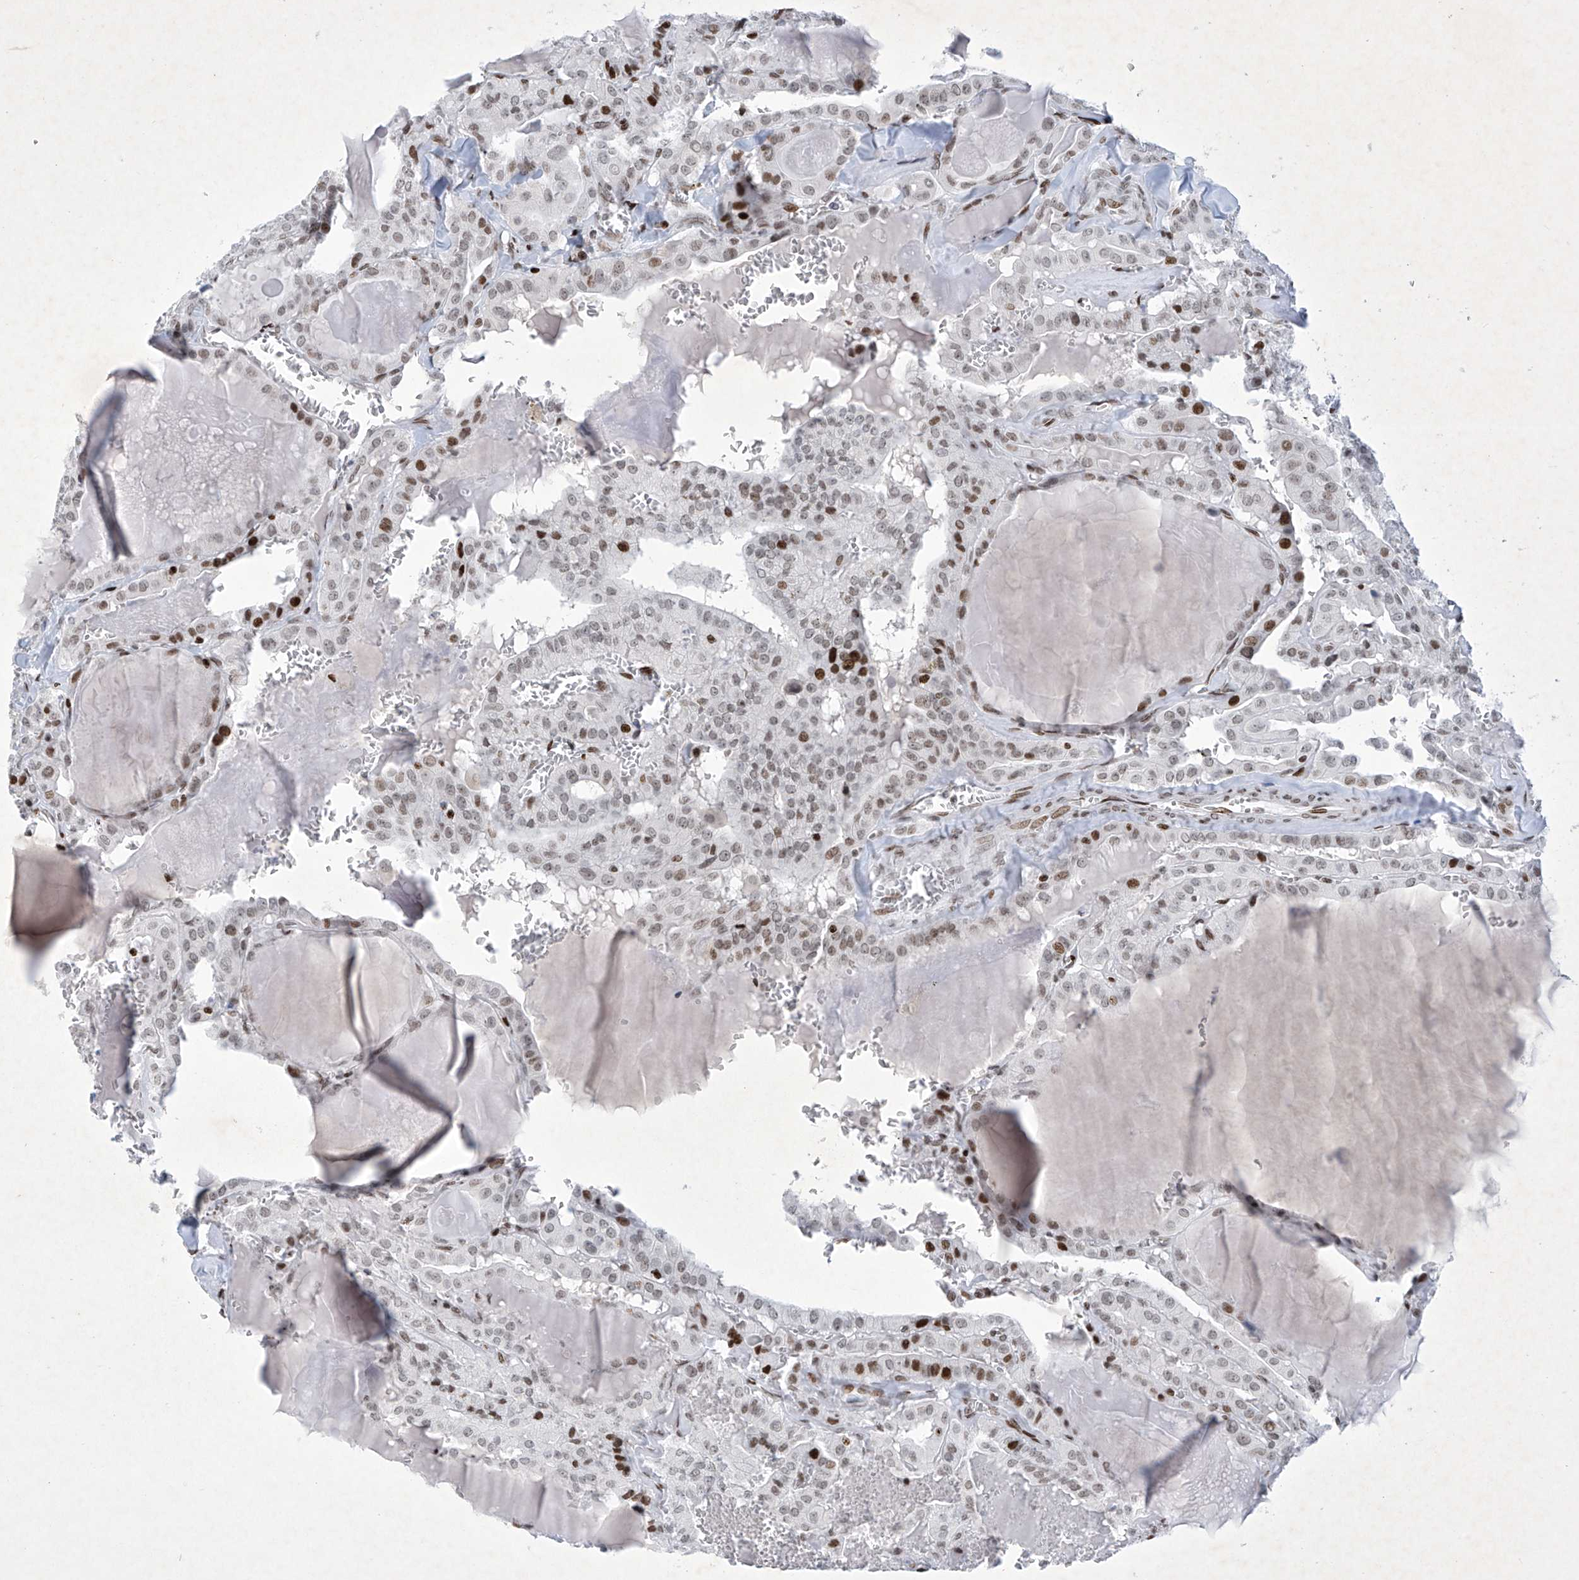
{"staining": {"intensity": "moderate", "quantity": "25%-75%", "location": "nuclear"}, "tissue": "thyroid cancer", "cell_type": "Tumor cells", "image_type": "cancer", "snomed": [{"axis": "morphology", "description": "Papillary adenocarcinoma, NOS"}, {"axis": "topography", "description": "Thyroid gland"}], "caption": "Brown immunohistochemical staining in human thyroid cancer (papillary adenocarcinoma) exhibits moderate nuclear expression in approximately 25%-75% of tumor cells. (Stains: DAB in brown, nuclei in blue, Microscopy: brightfield microscopy at high magnification).", "gene": "RFX7", "patient": {"sex": "male", "age": 52}}